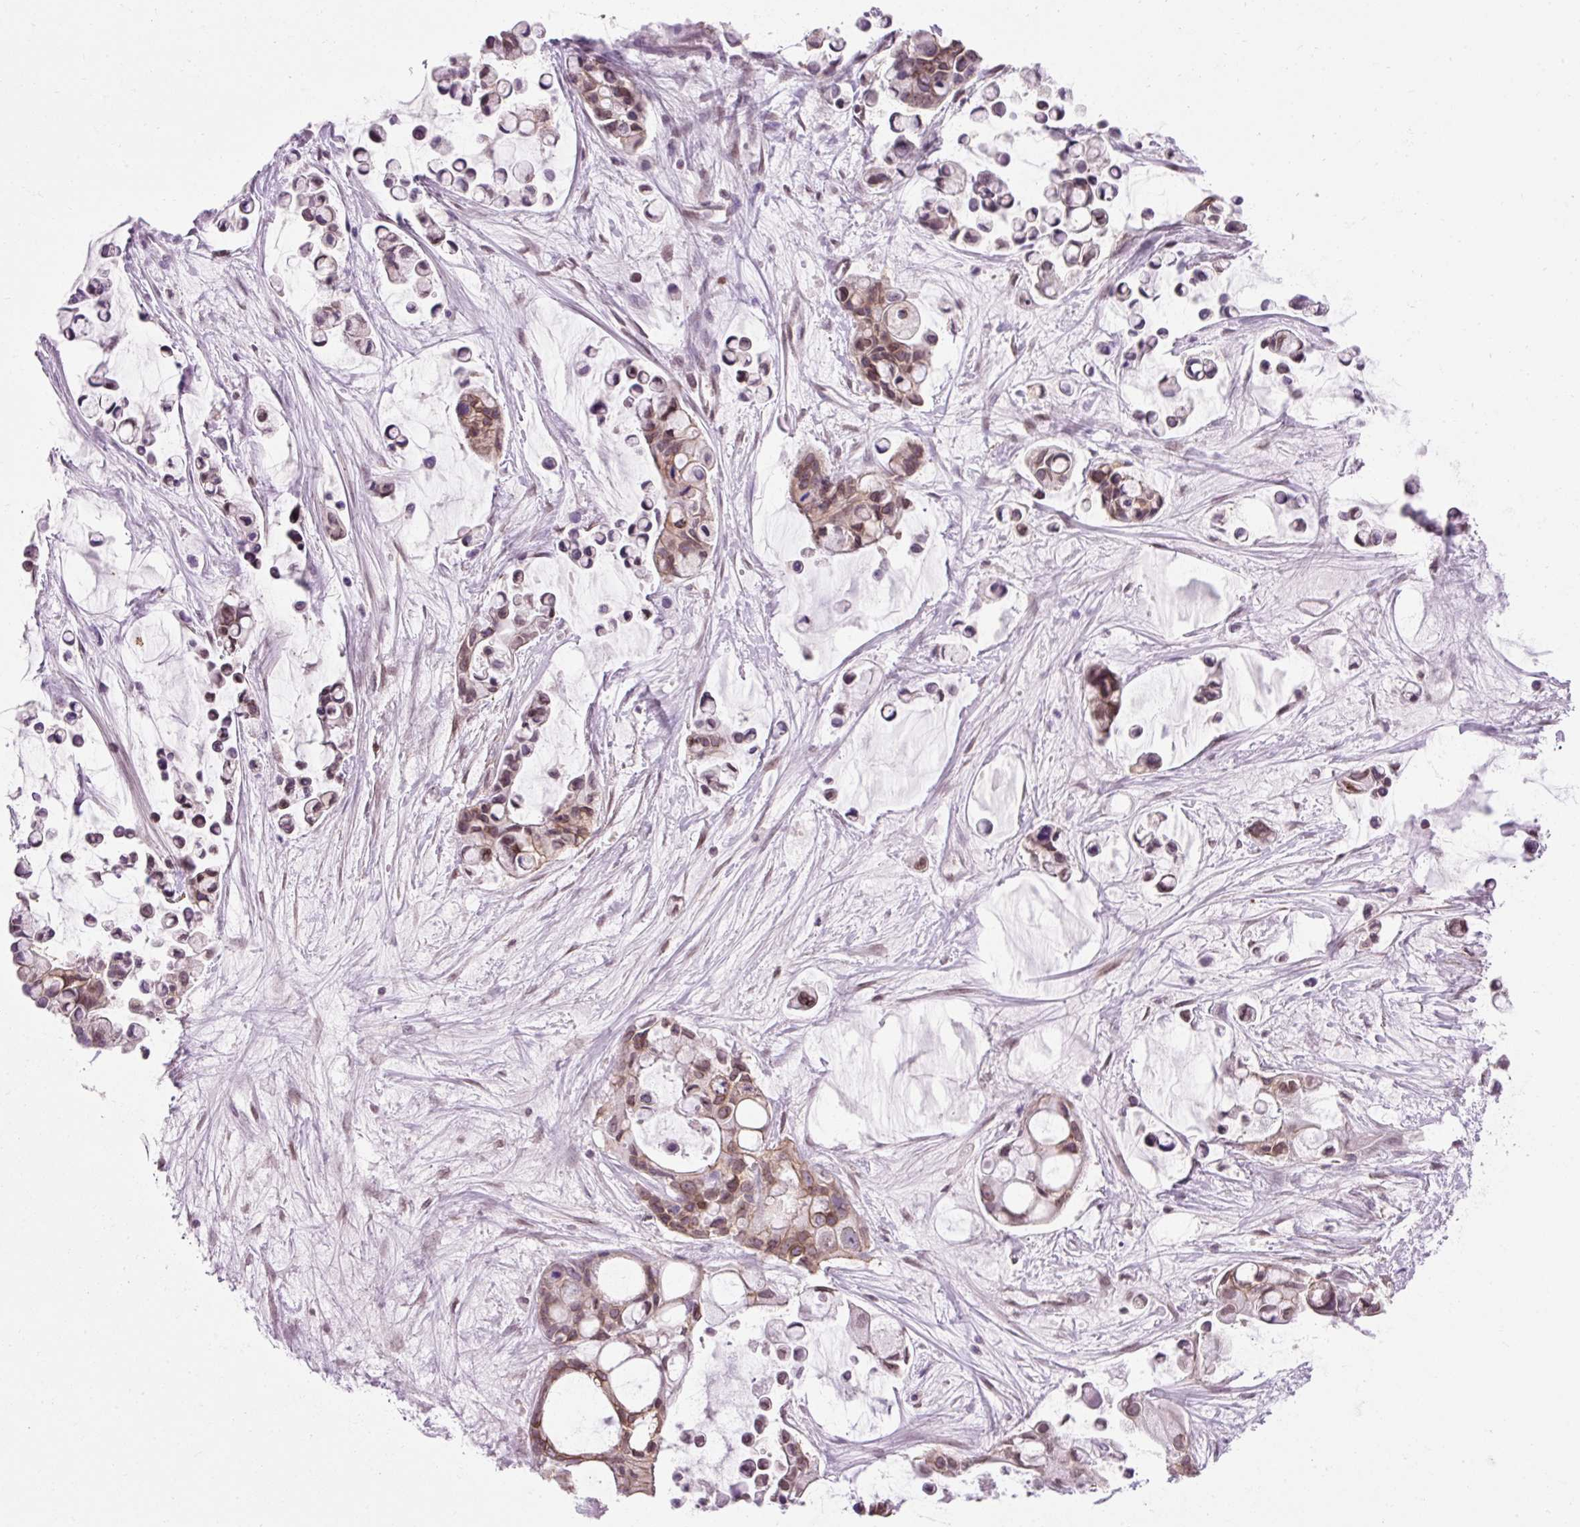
{"staining": {"intensity": "moderate", "quantity": "25%-75%", "location": "cytoplasmic/membranous,nuclear"}, "tissue": "ovarian cancer", "cell_type": "Tumor cells", "image_type": "cancer", "snomed": [{"axis": "morphology", "description": "Cystadenocarcinoma, mucinous, NOS"}, {"axis": "topography", "description": "Ovary"}], "caption": "The image shows immunohistochemical staining of ovarian cancer. There is moderate cytoplasmic/membranous and nuclear expression is identified in about 25%-75% of tumor cells.", "gene": "ZNF610", "patient": {"sex": "female", "age": 63}}